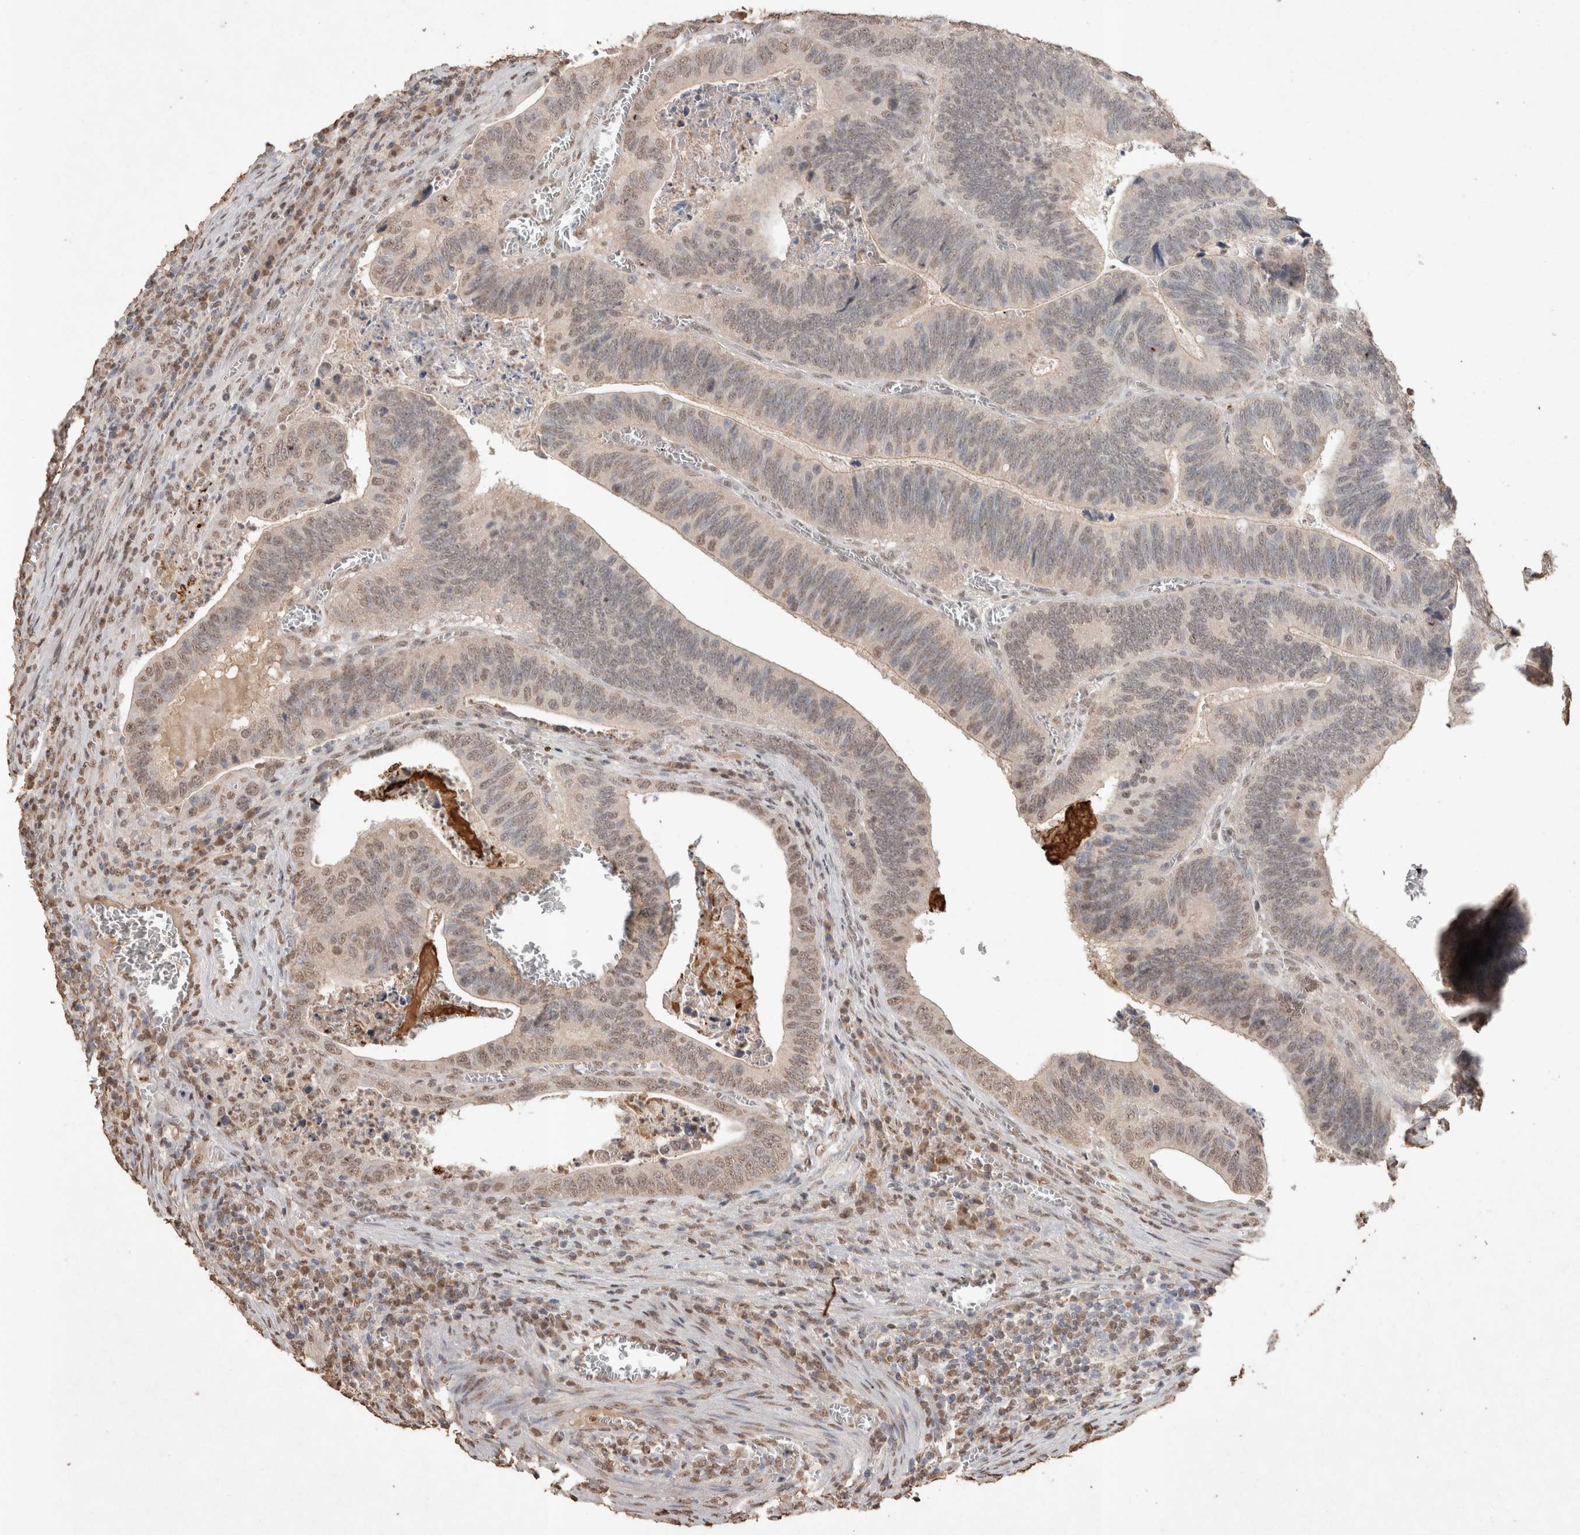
{"staining": {"intensity": "weak", "quantity": "25%-75%", "location": "nuclear"}, "tissue": "colorectal cancer", "cell_type": "Tumor cells", "image_type": "cancer", "snomed": [{"axis": "morphology", "description": "Inflammation, NOS"}, {"axis": "morphology", "description": "Adenocarcinoma, NOS"}, {"axis": "topography", "description": "Colon"}], "caption": "This is an image of immunohistochemistry staining of colorectal adenocarcinoma, which shows weak expression in the nuclear of tumor cells.", "gene": "MLX", "patient": {"sex": "male", "age": 72}}